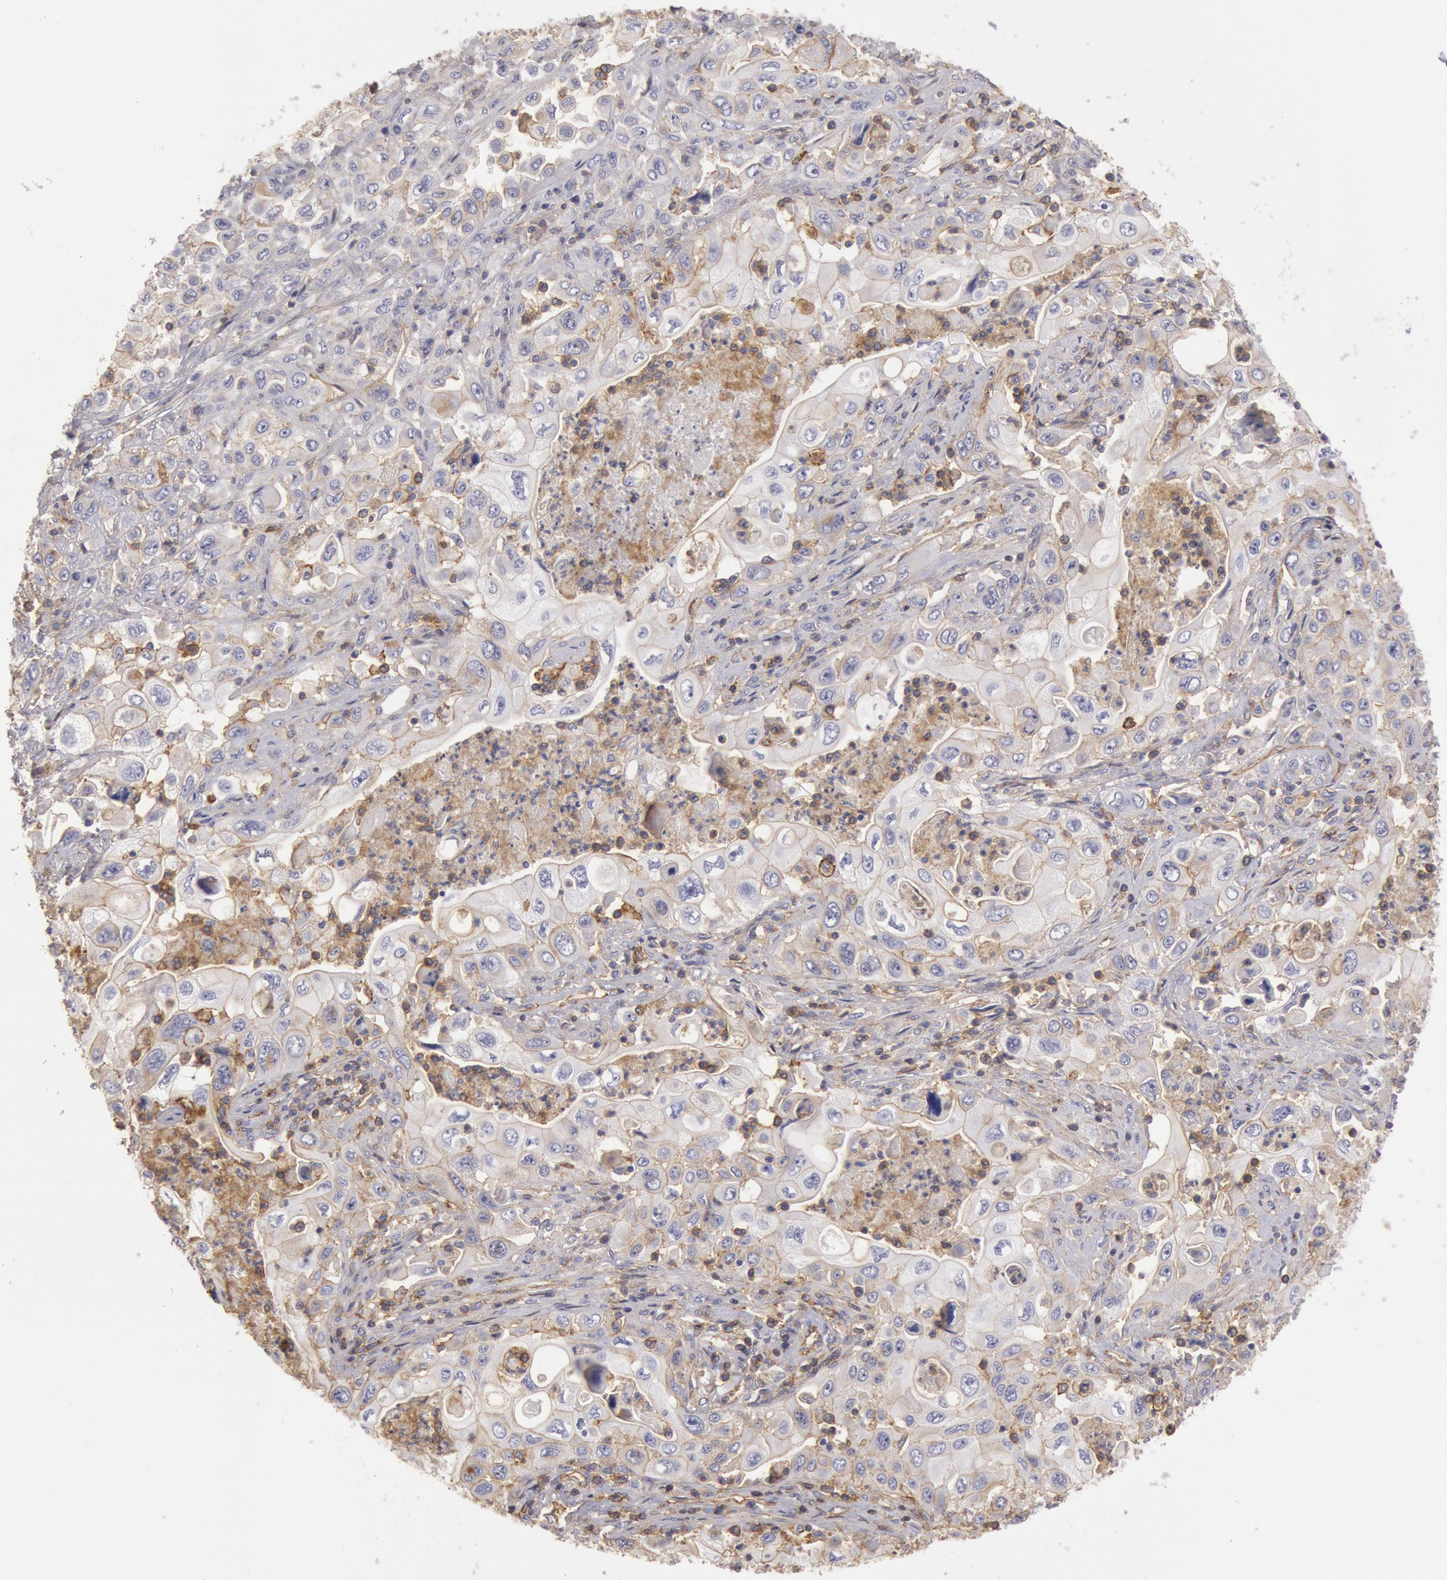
{"staining": {"intensity": "weak", "quantity": "<25%", "location": "cytoplasmic/membranous"}, "tissue": "pancreatic cancer", "cell_type": "Tumor cells", "image_type": "cancer", "snomed": [{"axis": "morphology", "description": "Adenocarcinoma, NOS"}, {"axis": "topography", "description": "Pancreas"}], "caption": "Image shows no protein positivity in tumor cells of pancreatic adenocarcinoma tissue.", "gene": "SNAP23", "patient": {"sex": "male", "age": 70}}